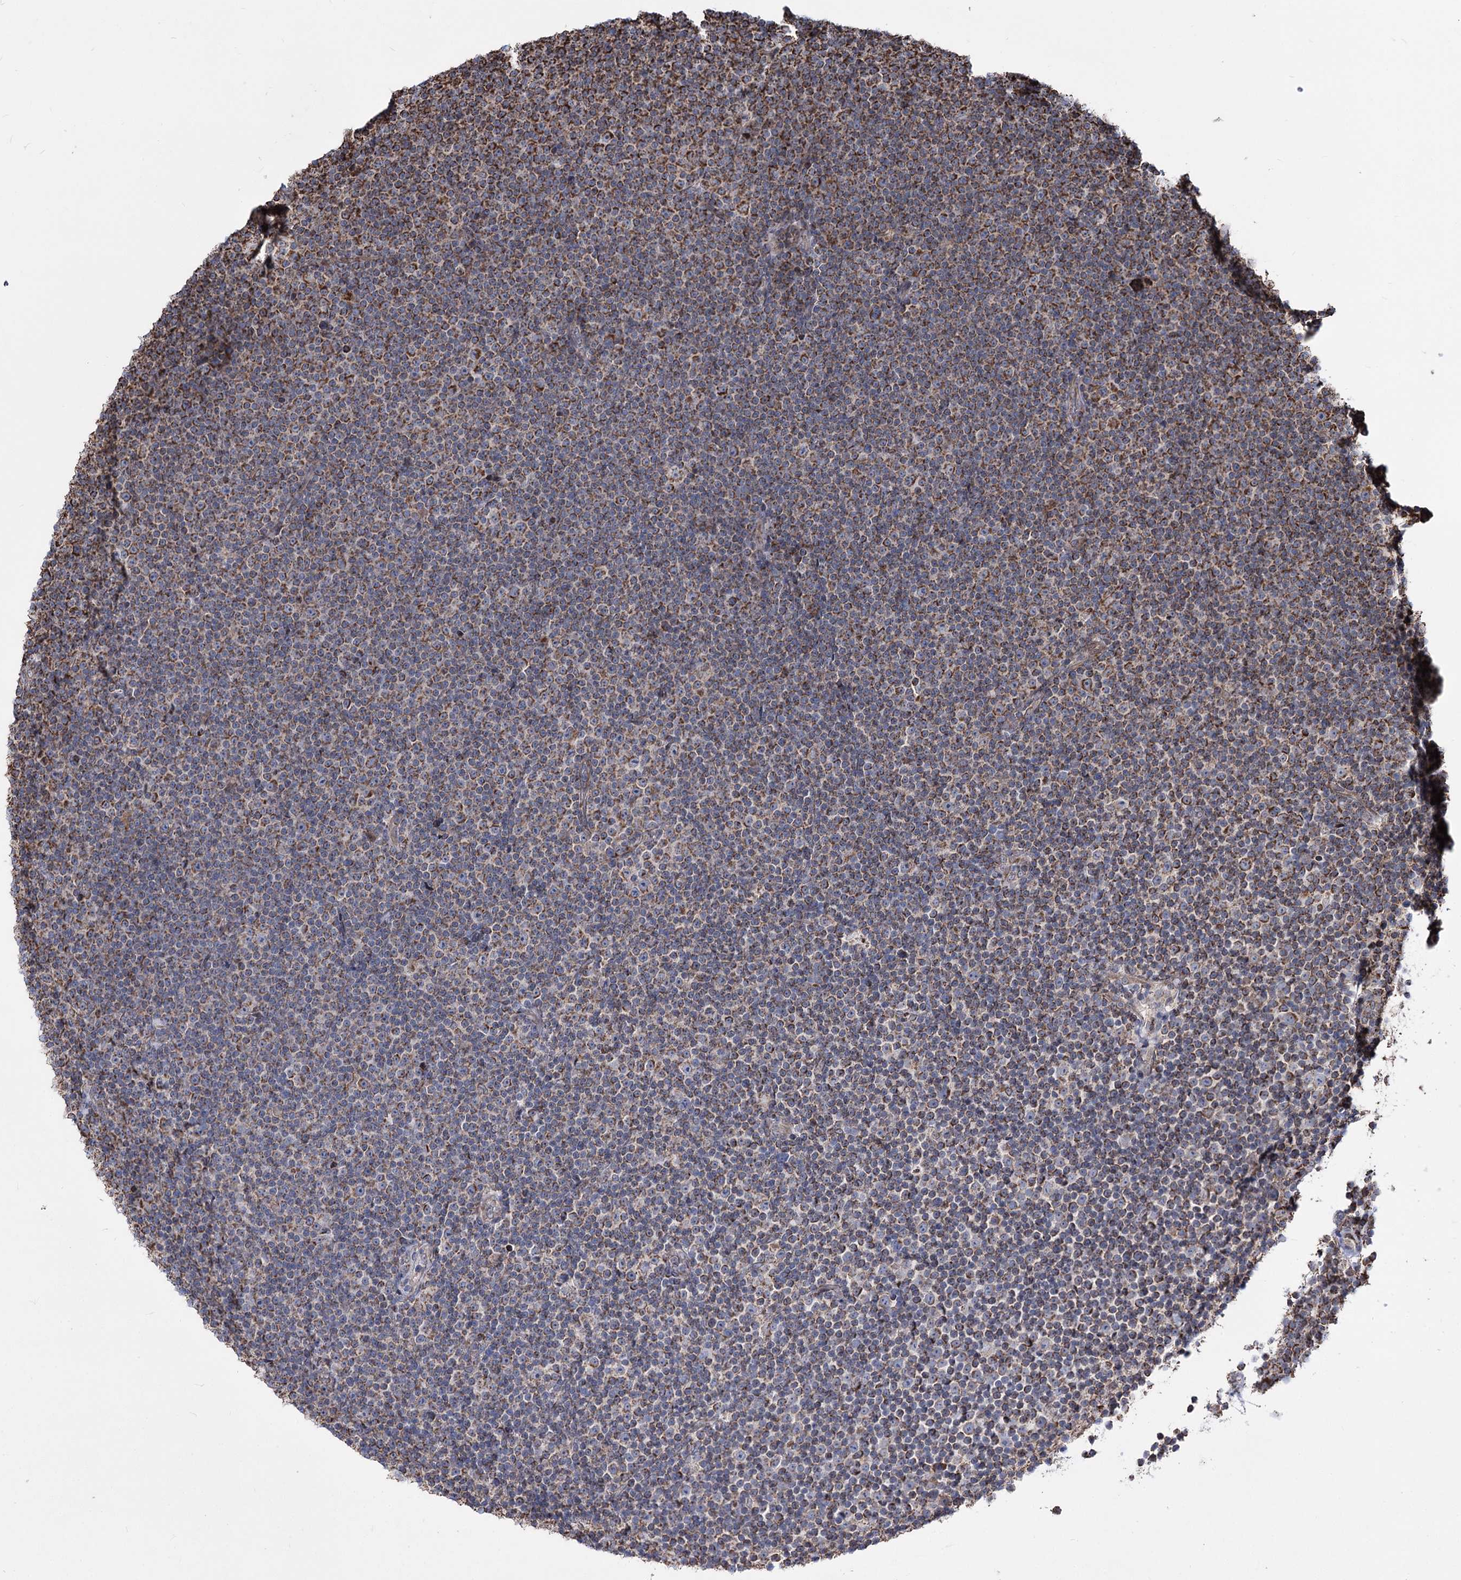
{"staining": {"intensity": "moderate", "quantity": ">75%", "location": "cytoplasmic/membranous"}, "tissue": "lymphoma", "cell_type": "Tumor cells", "image_type": "cancer", "snomed": [{"axis": "morphology", "description": "Malignant lymphoma, non-Hodgkin's type, Low grade"}, {"axis": "topography", "description": "Lymph node"}], "caption": "DAB immunohistochemical staining of lymphoma displays moderate cytoplasmic/membranous protein positivity in approximately >75% of tumor cells. (brown staining indicates protein expression, while blue staining denotes nuclei).", "gene": "CREB3L4", "patient": {"sex": "female", "age": 67}}